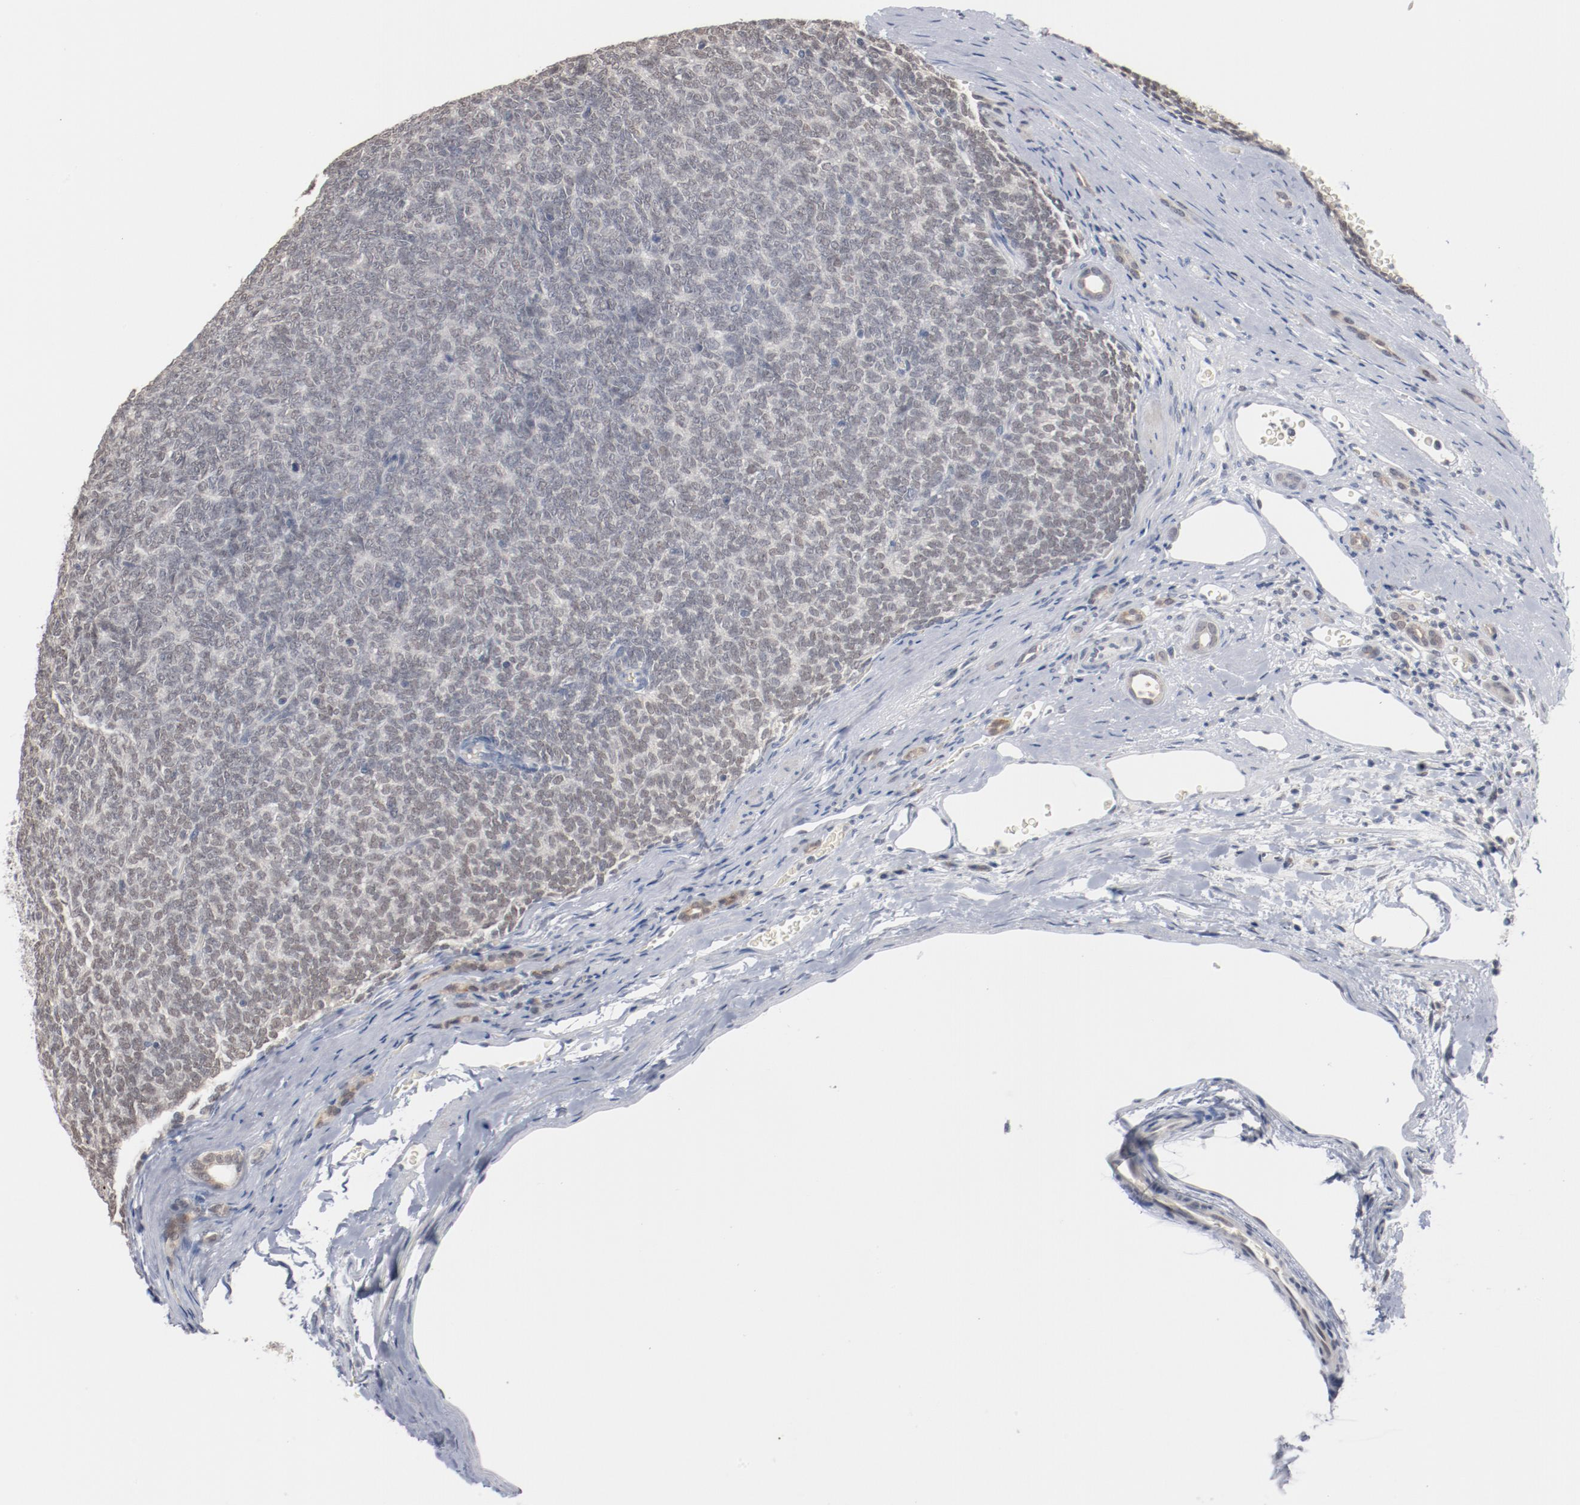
{"staining": {"intensity": "negative", "quantity": "none", "location": "none"}, "tissue": "renal cancer", "cell_type": "Tumor cells", "image_type": "cancer", "snomed": [{"axis": "morphology", "description": "Neoplasm, malignant, NOS"}, {"axis": "topography", "description": "Kidney"}], "caption": "Malignant neoplasm (renal) was stained to show a protein in brown. There is no significant positivity in tumor cells. Brightfield microscopy of immunohistochemistry (IHC) stained with DAB (brown) and hematoxylin (blue), captured at high magnification.", "gene": "ERICH1", "patient": {"sex": "male", "age": 28}}